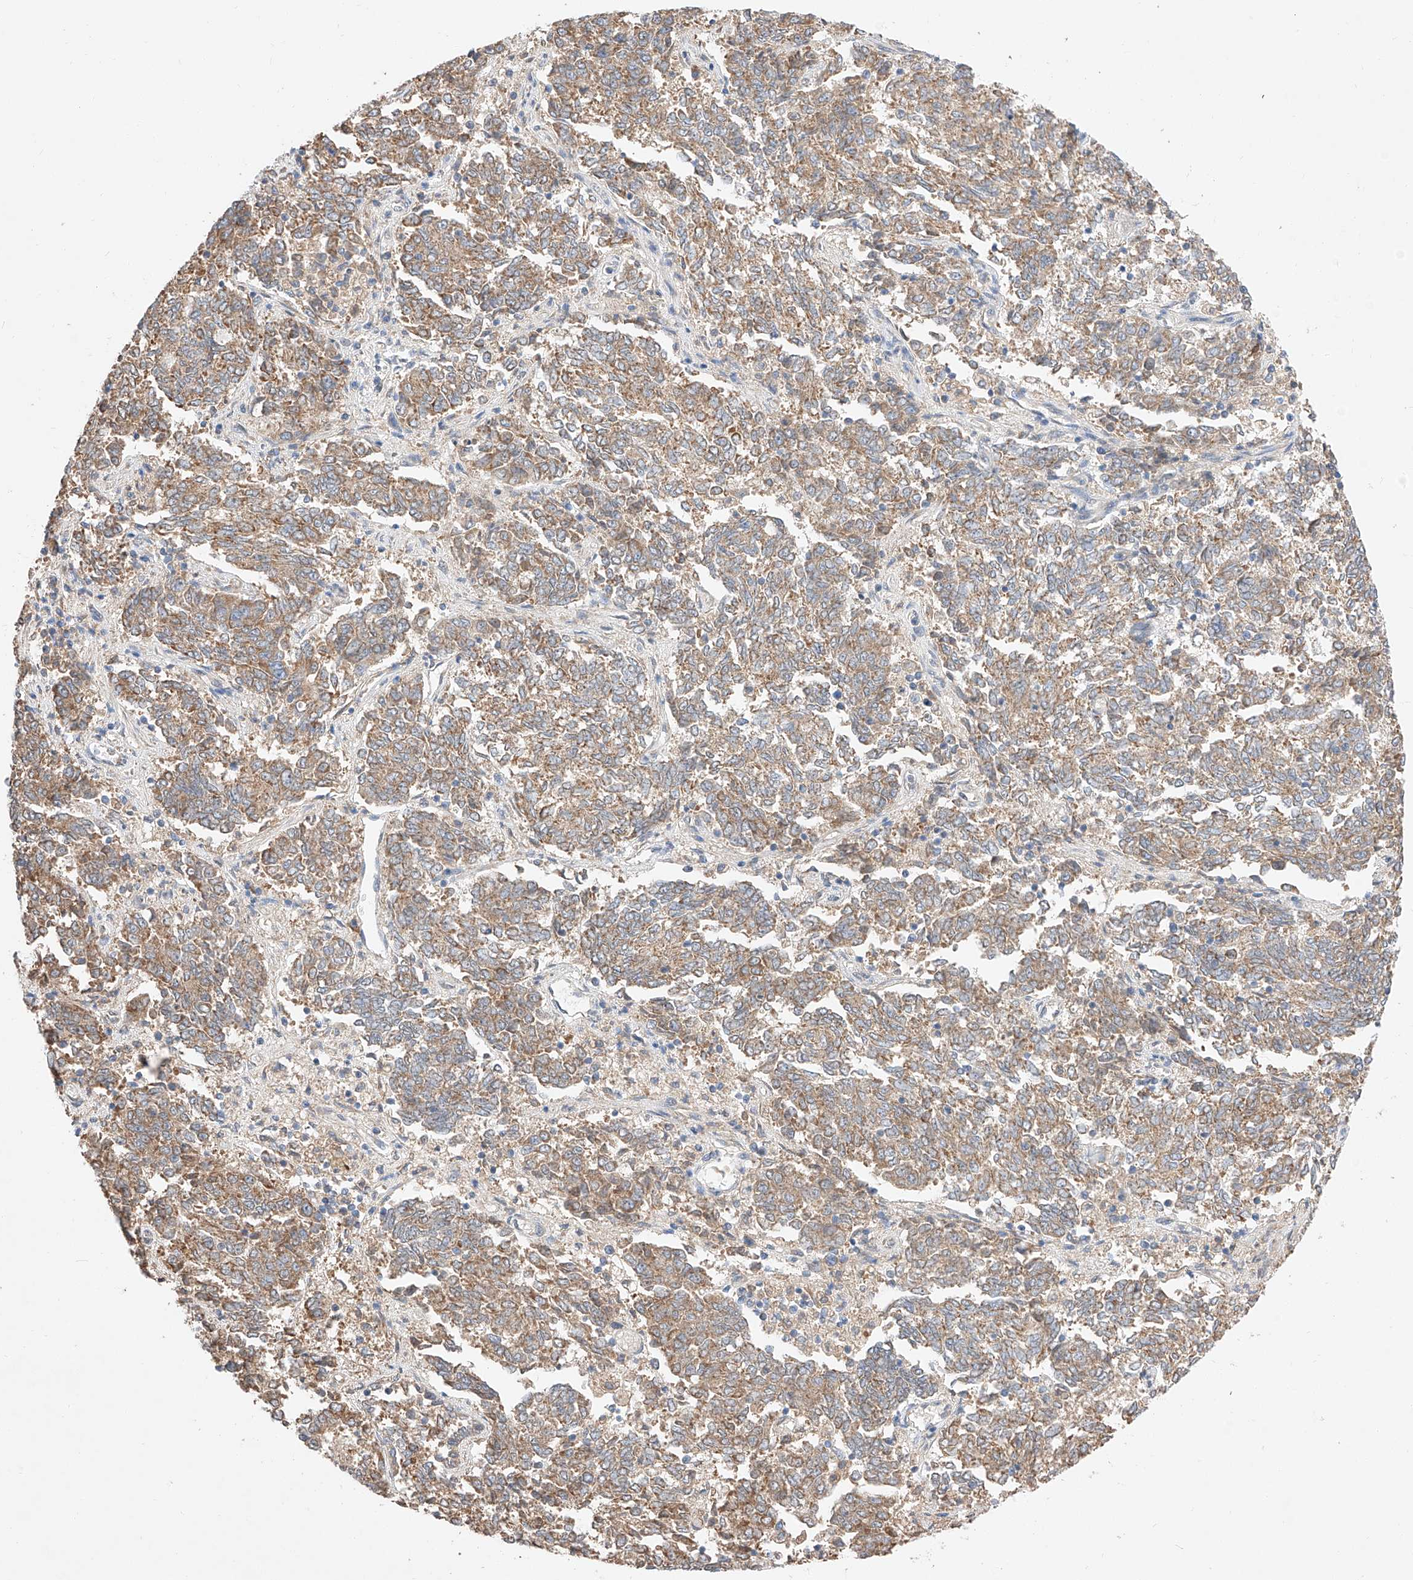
{"staining": {"intensity": "moderate", "quantity": ">75%", "location": "cytoplasmic/membranous"}, "tissue": "endometrial cancer", "cell_type": "Tumor cells", "image_type": "cancer", "snomed": [{"axis": "morphology", "description": "Adenocarcinoma, NOS"}, {"axis": "topography", "description": "Endometrium"}], "caption": "High-power microscopy captured an immunohistochemistry (IHC) photomicrograph of adenocarcinoma (endometrial), revealing moderate cytoplasmic/membranous expression in approximately >75% of tumor cells. Using DAB (3,3'-diaminobenzidine) (brown) and hematoxylin (blue) stains, captured at high magnification using brightfield microscopy.", "gene": "C6orf118", "patient": {"sex": "female", "age": 80}}